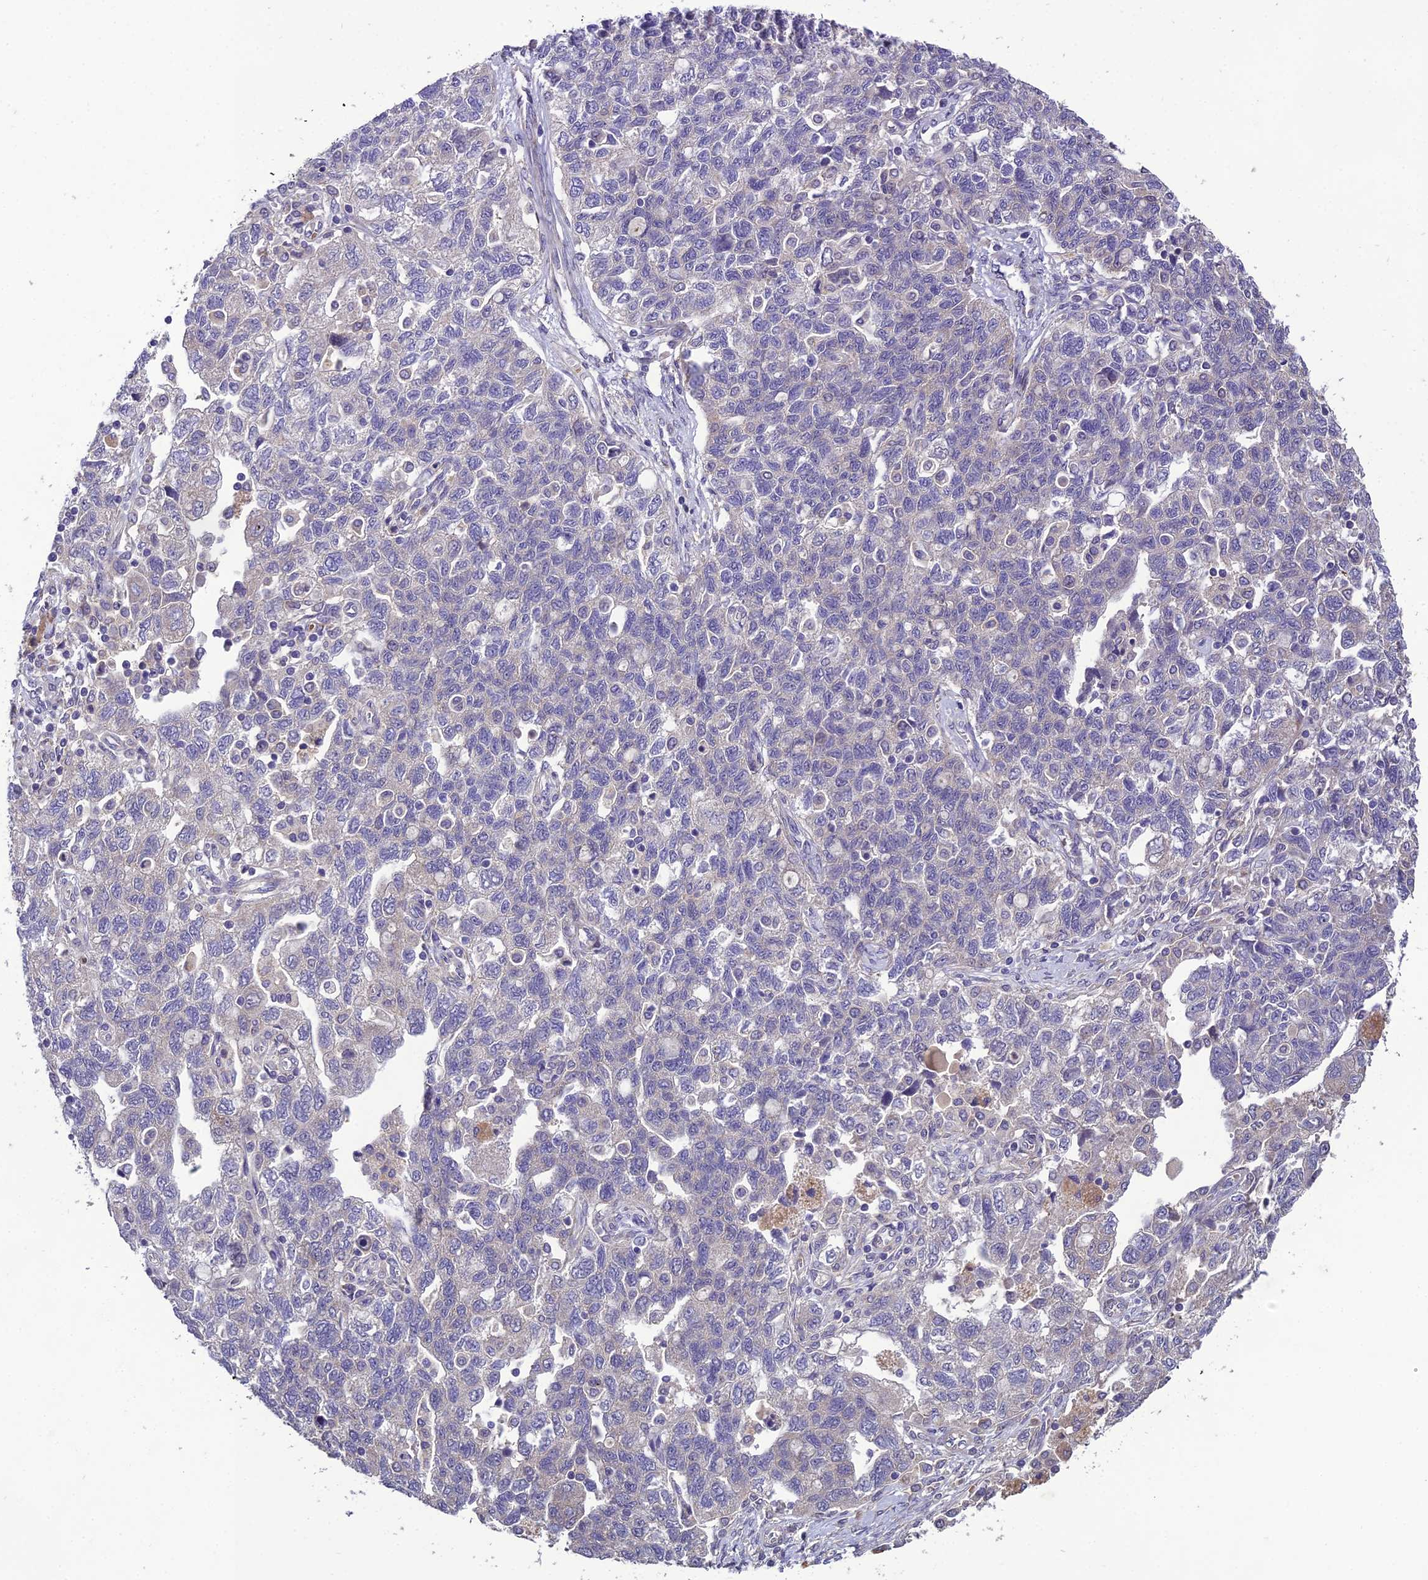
{"staining": {"intensity": "negative", "quantity": "none", "location": "none"}, "tissue": "ovarian cancer", "cell_type": "Tumor cells", "image_type": "cancer", "snomed": [{"axis": "morphology", "description": "Carcinoma, NOS"}, {"axis": "morphology", "description": "Cystadenocarcinoma, serous, NOS"}, {"axis": "topography", "description": "Ovary"}], "caption": "This is an immunohistochemistry micrograph of serous cystadenocarcinoma (ovarian). There is no staining in tumor cells.", "gene": "CENPL", "patient": {"sex": "female", "age": 69}}